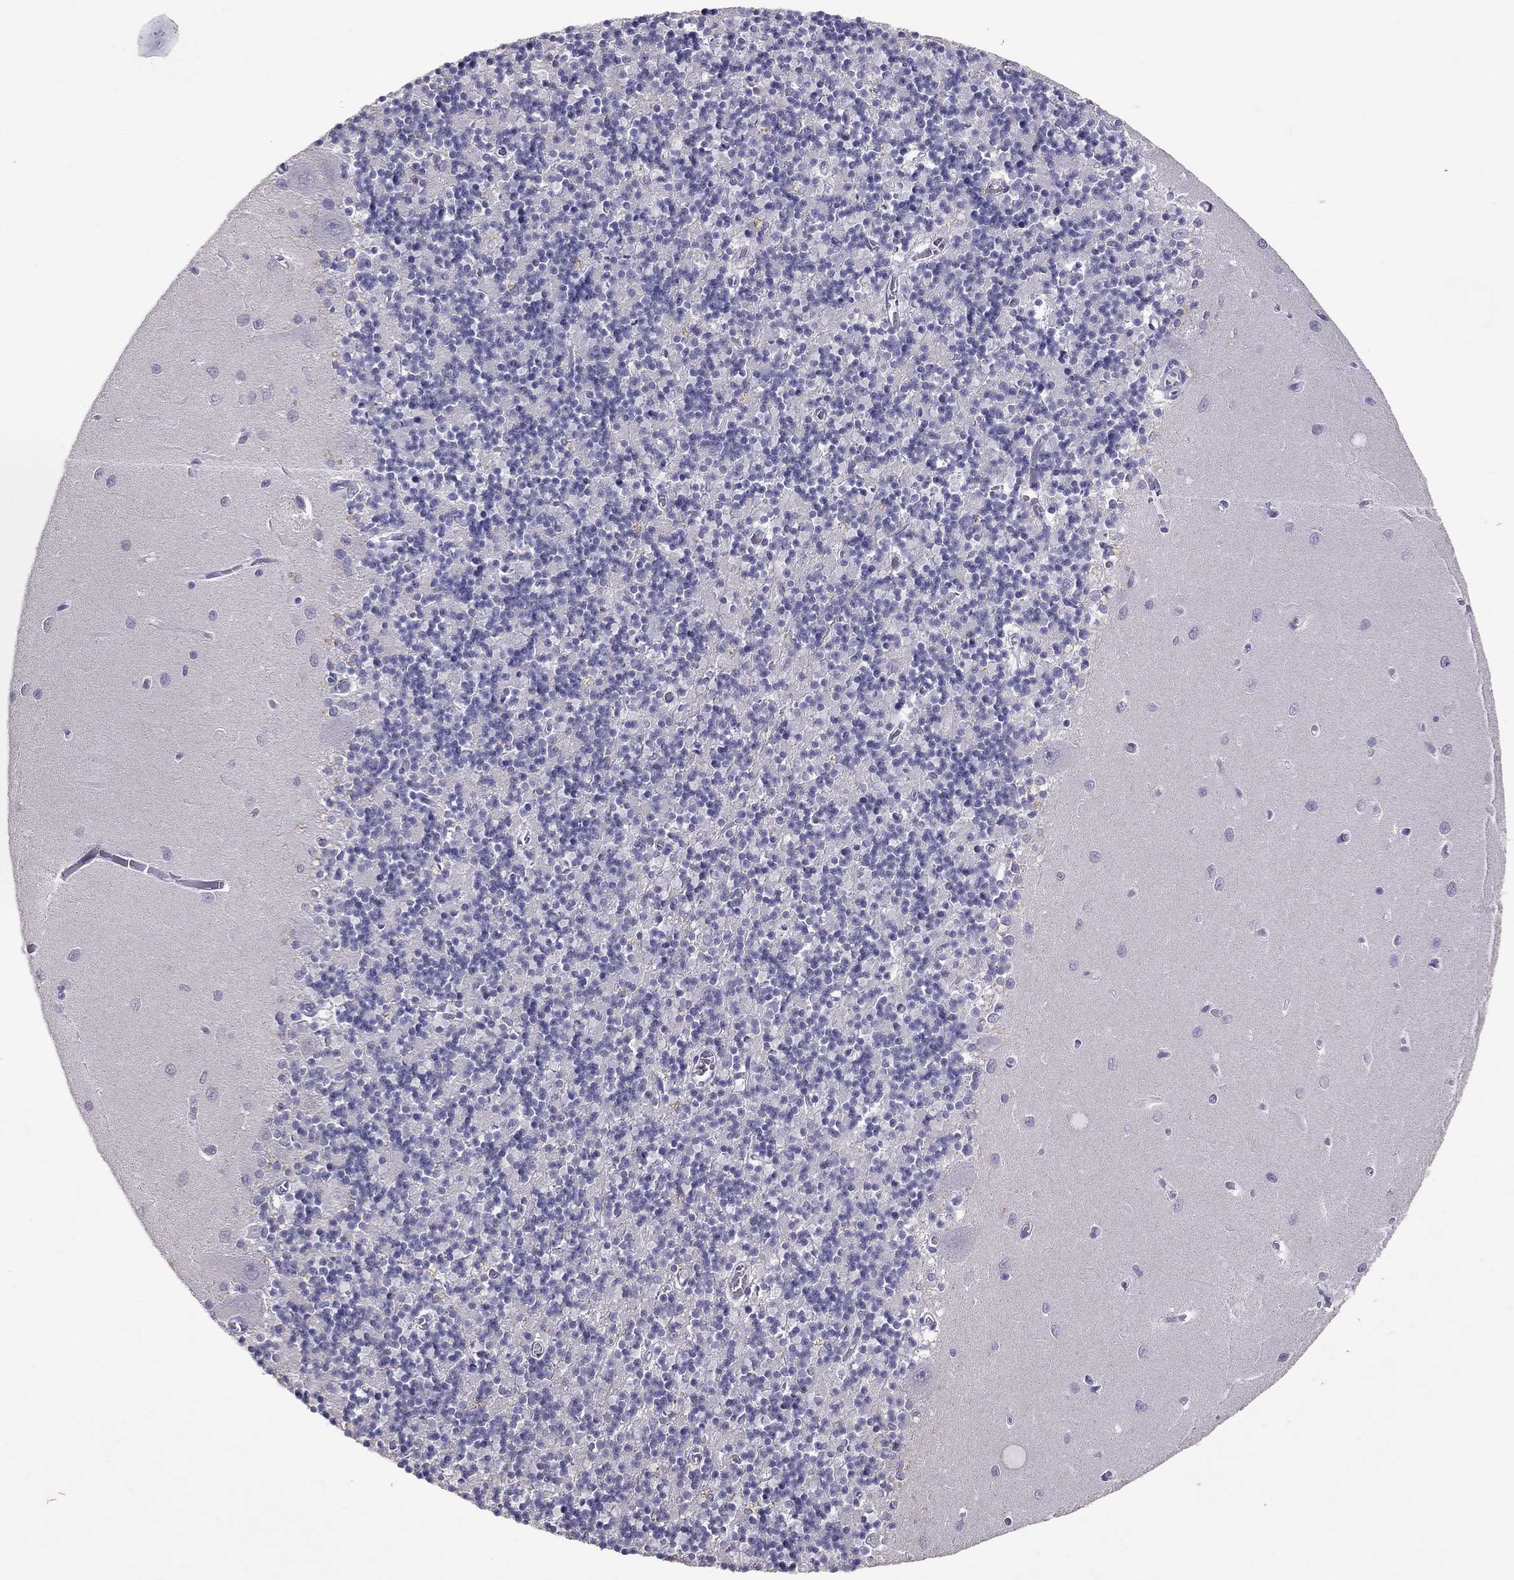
{"staining": {"intensity": "negative", "quantity": "none", "location": "none"}, "tissue": "cerebellum", "cell_type": "Cells in granular layer", "image_type": "normal", "snomed": [{"axis": "morphology", "description": "Normal tissue, NOS"}, {"axis": "topography", "description": "Cerebellum"}], "caption": "Immunohistochemistry micrograph of unremarkable cerebellum: human cerebellum stained with DAB (3,3'-diaminobenzidine) reveals no significant protein positivity in cells in granular layer. The staining was performed using DAB to visualize the protein expression in brown, while the nuclei were stained in blue with hematoxylin (Magnification: 20x).", "gene": "PSMB11", "patient": {"sex": "female", "age": 64}}